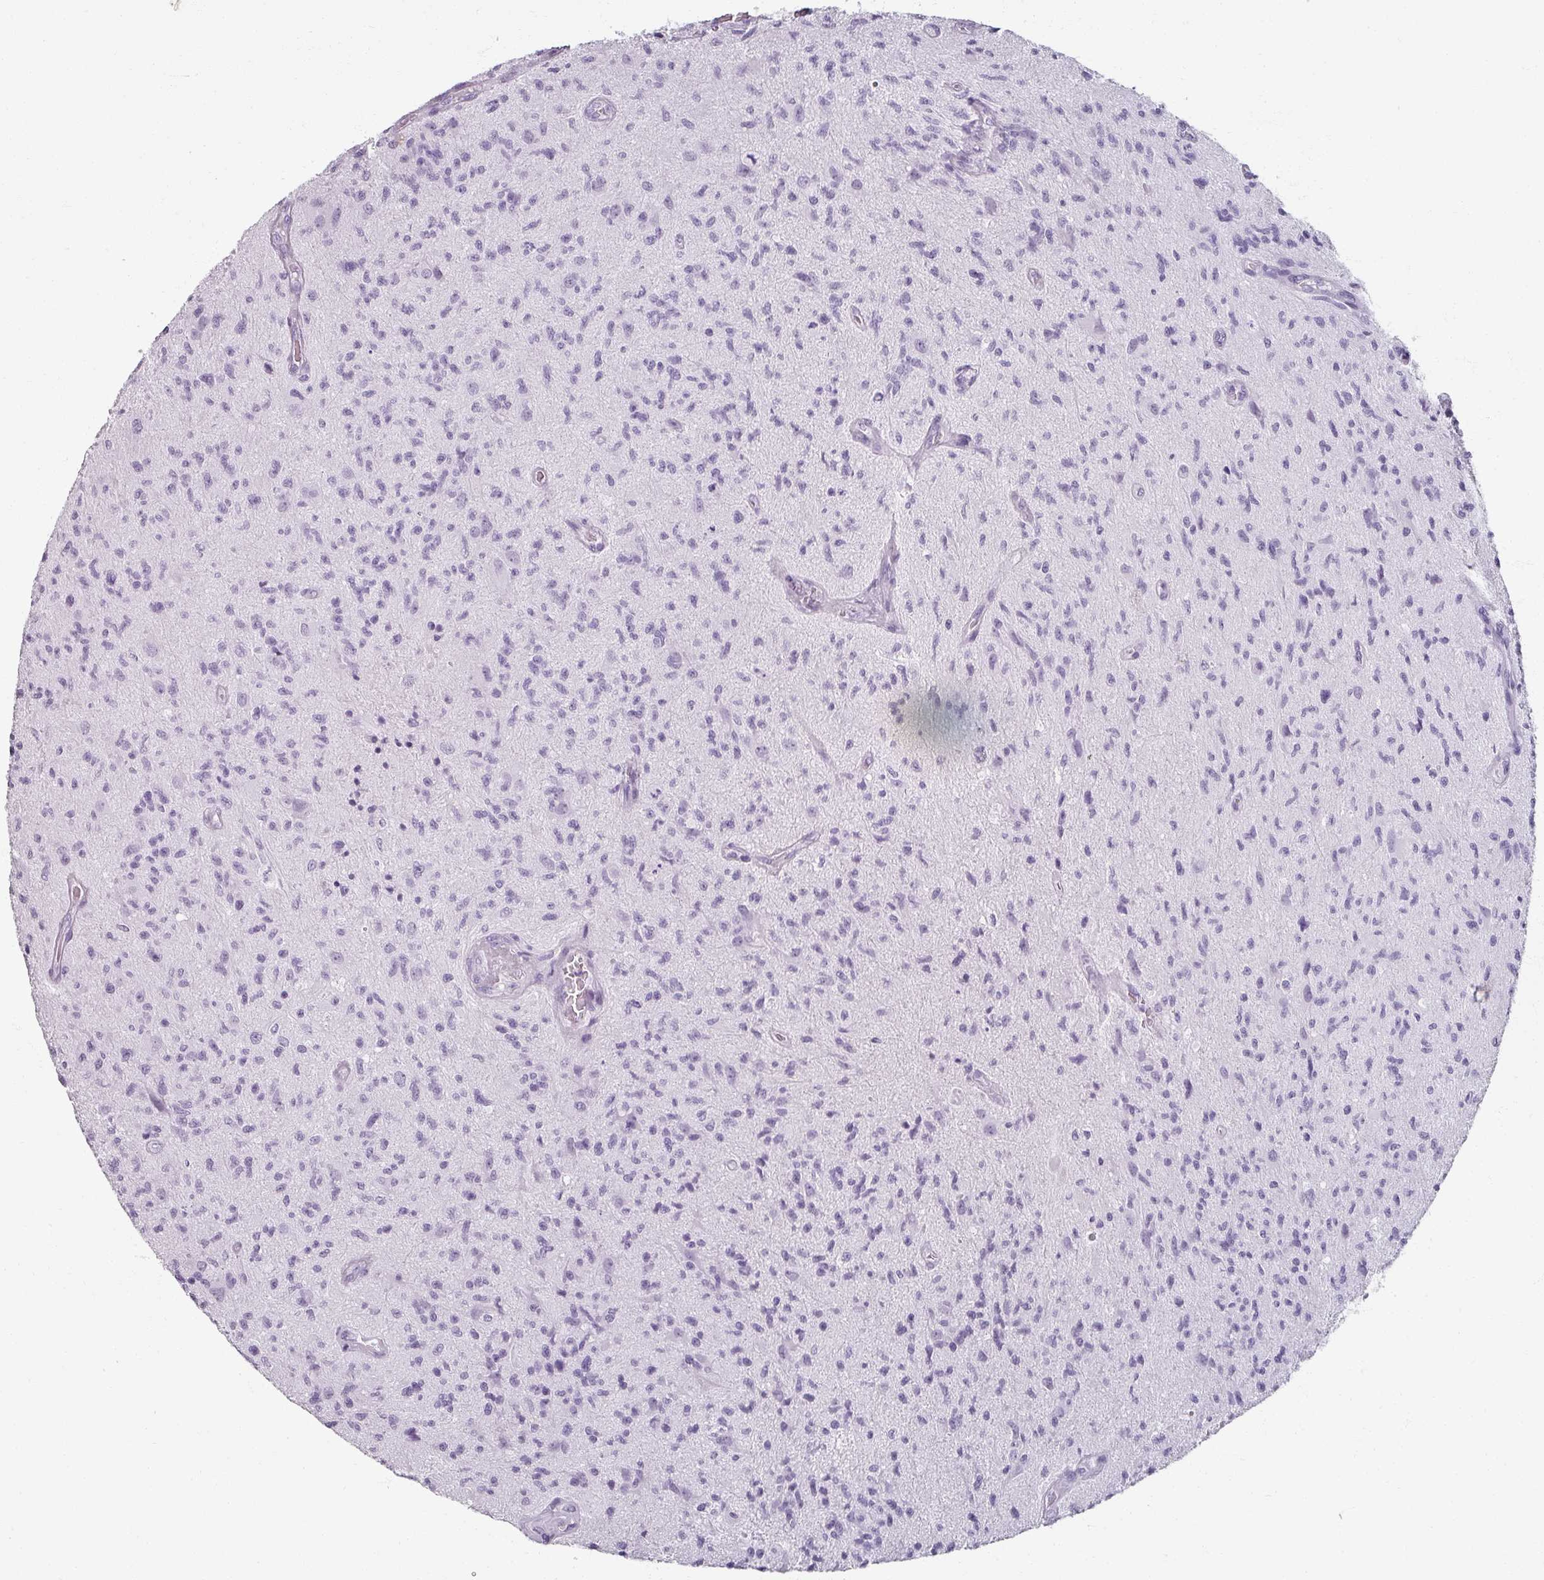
{"staining": {"intensity": "negative", "quantity": "none", "location": "none"}, "tissue": "glioma", "cell_type": "Tumor cells", "image_type": "cancer", "snomed": [{"axis": "morphology", "description": "Glioma, malignant, High grade"}, {"axis": "topography", "description": "Brain"}], "caption": "Tumor cells are negative for brown protein staining in glioma.", "gene": "REG3G", "patient": {"sex": "male", "age": 67}}